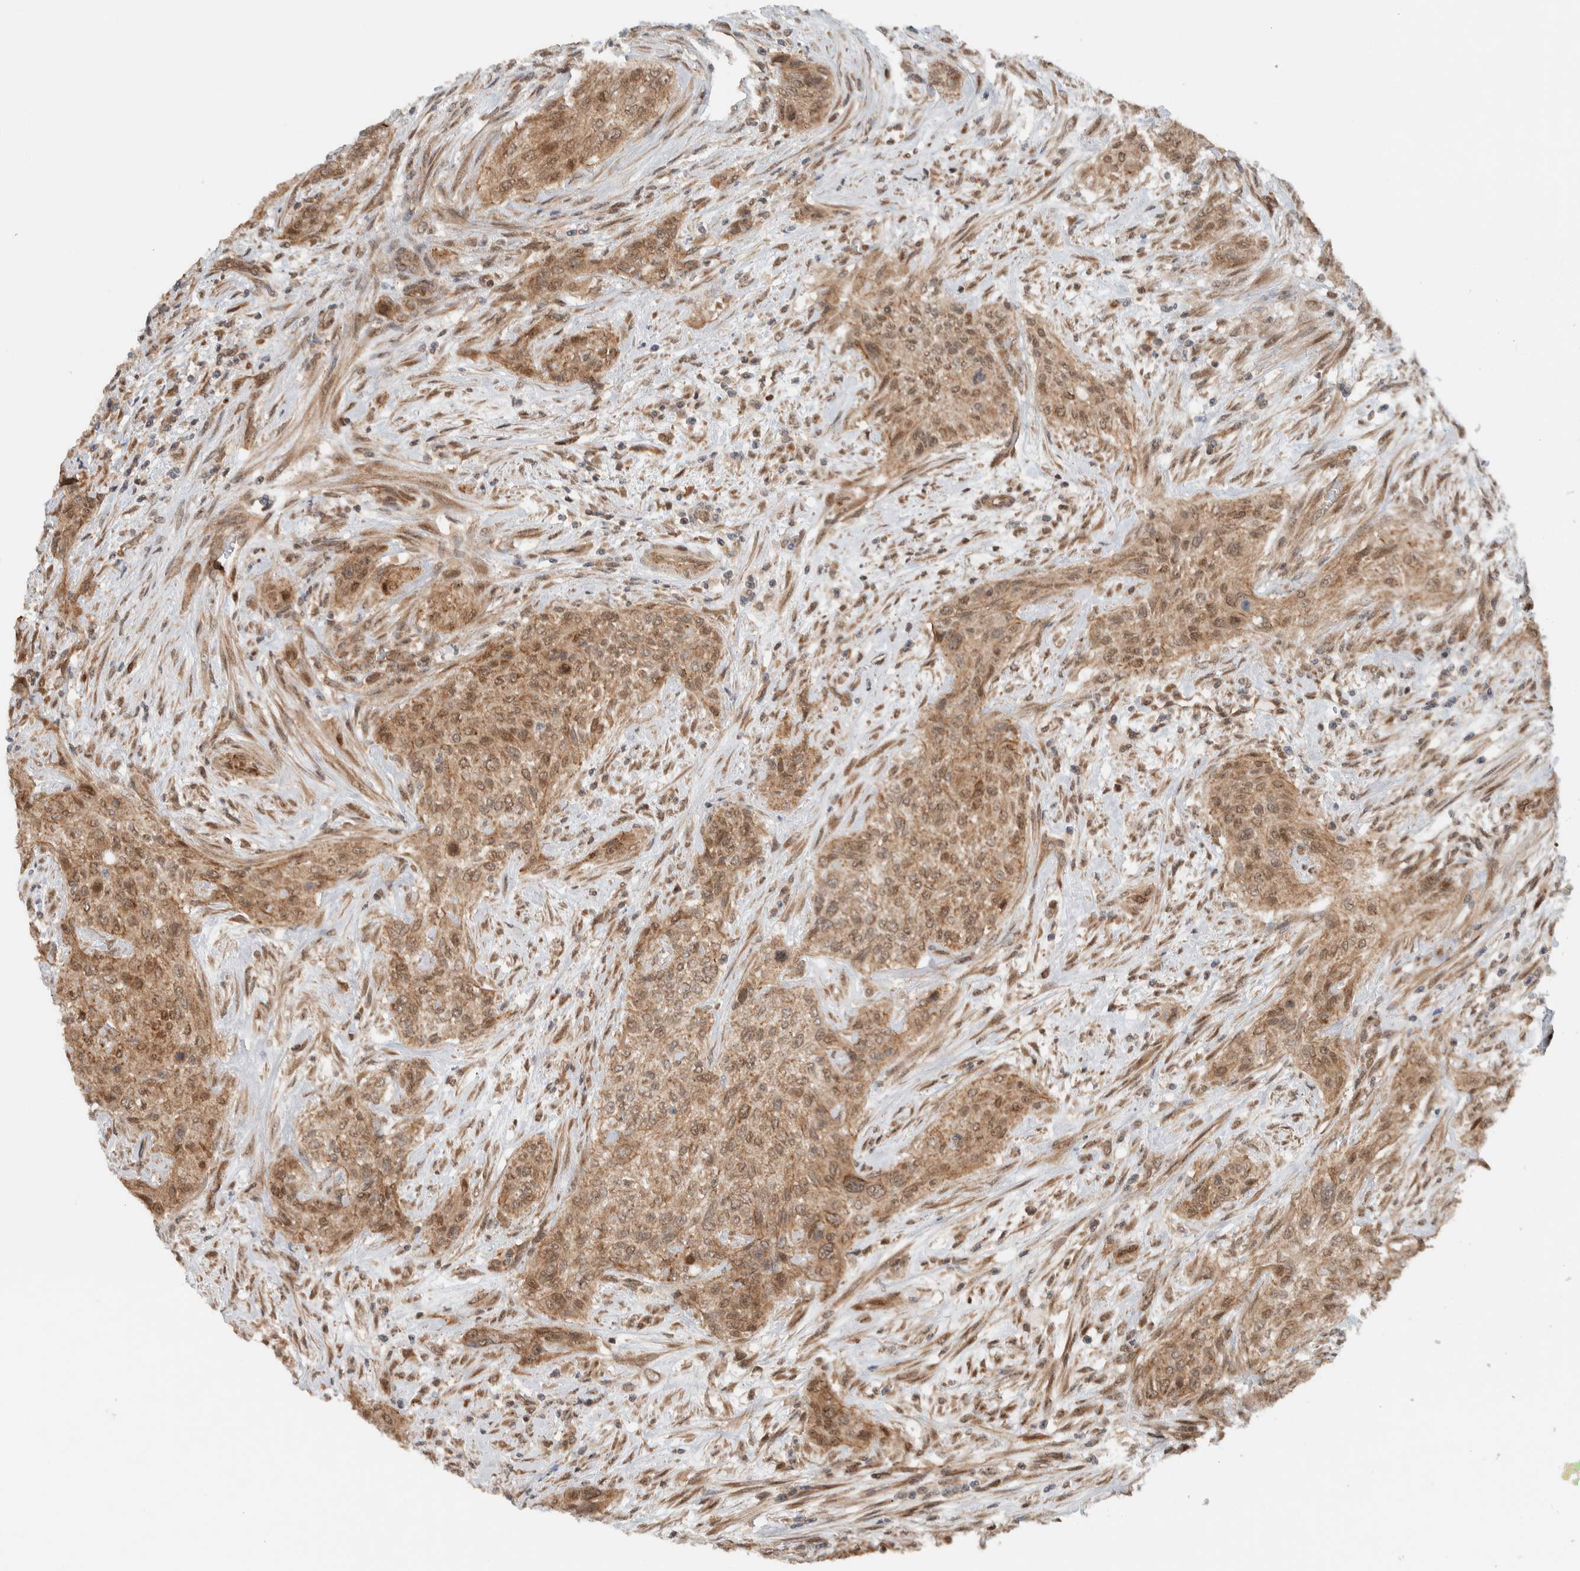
{"staining": {"intensity": "moderate", "quantity": ">75%", "location": "cytoplasmic/membranous"}, "tissue": "urothelial cancer", "cell_type": "Tumor cells", "image_type": "cancer", "snomed": [{"axis": "morphology", "description": "Urothelial carcinoma, Low grade"}, {"axis": "morphology", "description": "Urothelial carcinoma, High grade"}, {"axis": "topography", "description": "Urinary bladder"}], "caption": "Urothelial cancer was stained to show a protein in brown. There is medium levels of moderate cytoplasmic/membranous positivity in about >75% of tumor cells.", "gene": "KLHL6", "patient": {"sex": "male", "age": 35}}